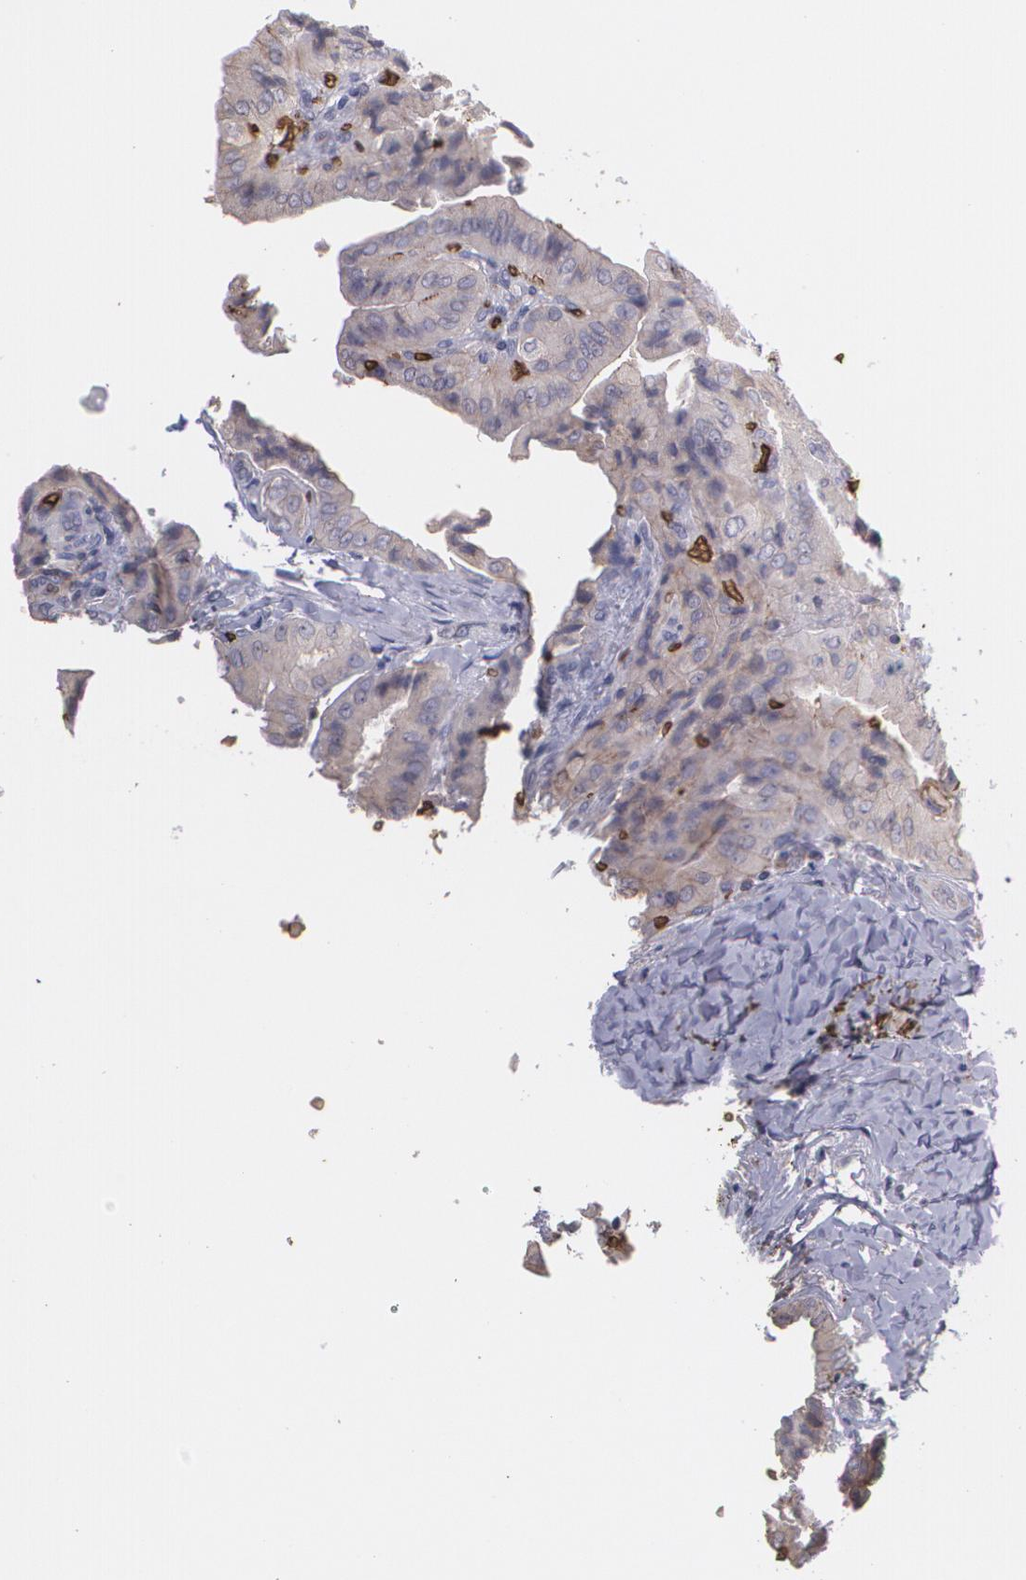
{"staining": {"intensity": "weak", "quantity": ">75%", "location": "cytoplasmic/membranous"}, "tissue": "thyroid cancer", "cell_type": "Tumor cells", "image_type": "cancer", "snomed": [{"axis": "morphology", "description": "Papillary adenocarcinoma, NOS"}, {"axis": "topography", "description": "Thyroid gland"}], "caption": "A photomicrograph of papillary adenocarcinoma (thyroid) stained for a protein reveals weak cytoplasmic/membranous brown staining in tumor cells.", "gene": "SLC2A1", "patient": {"sex": "female", "age": 71}}